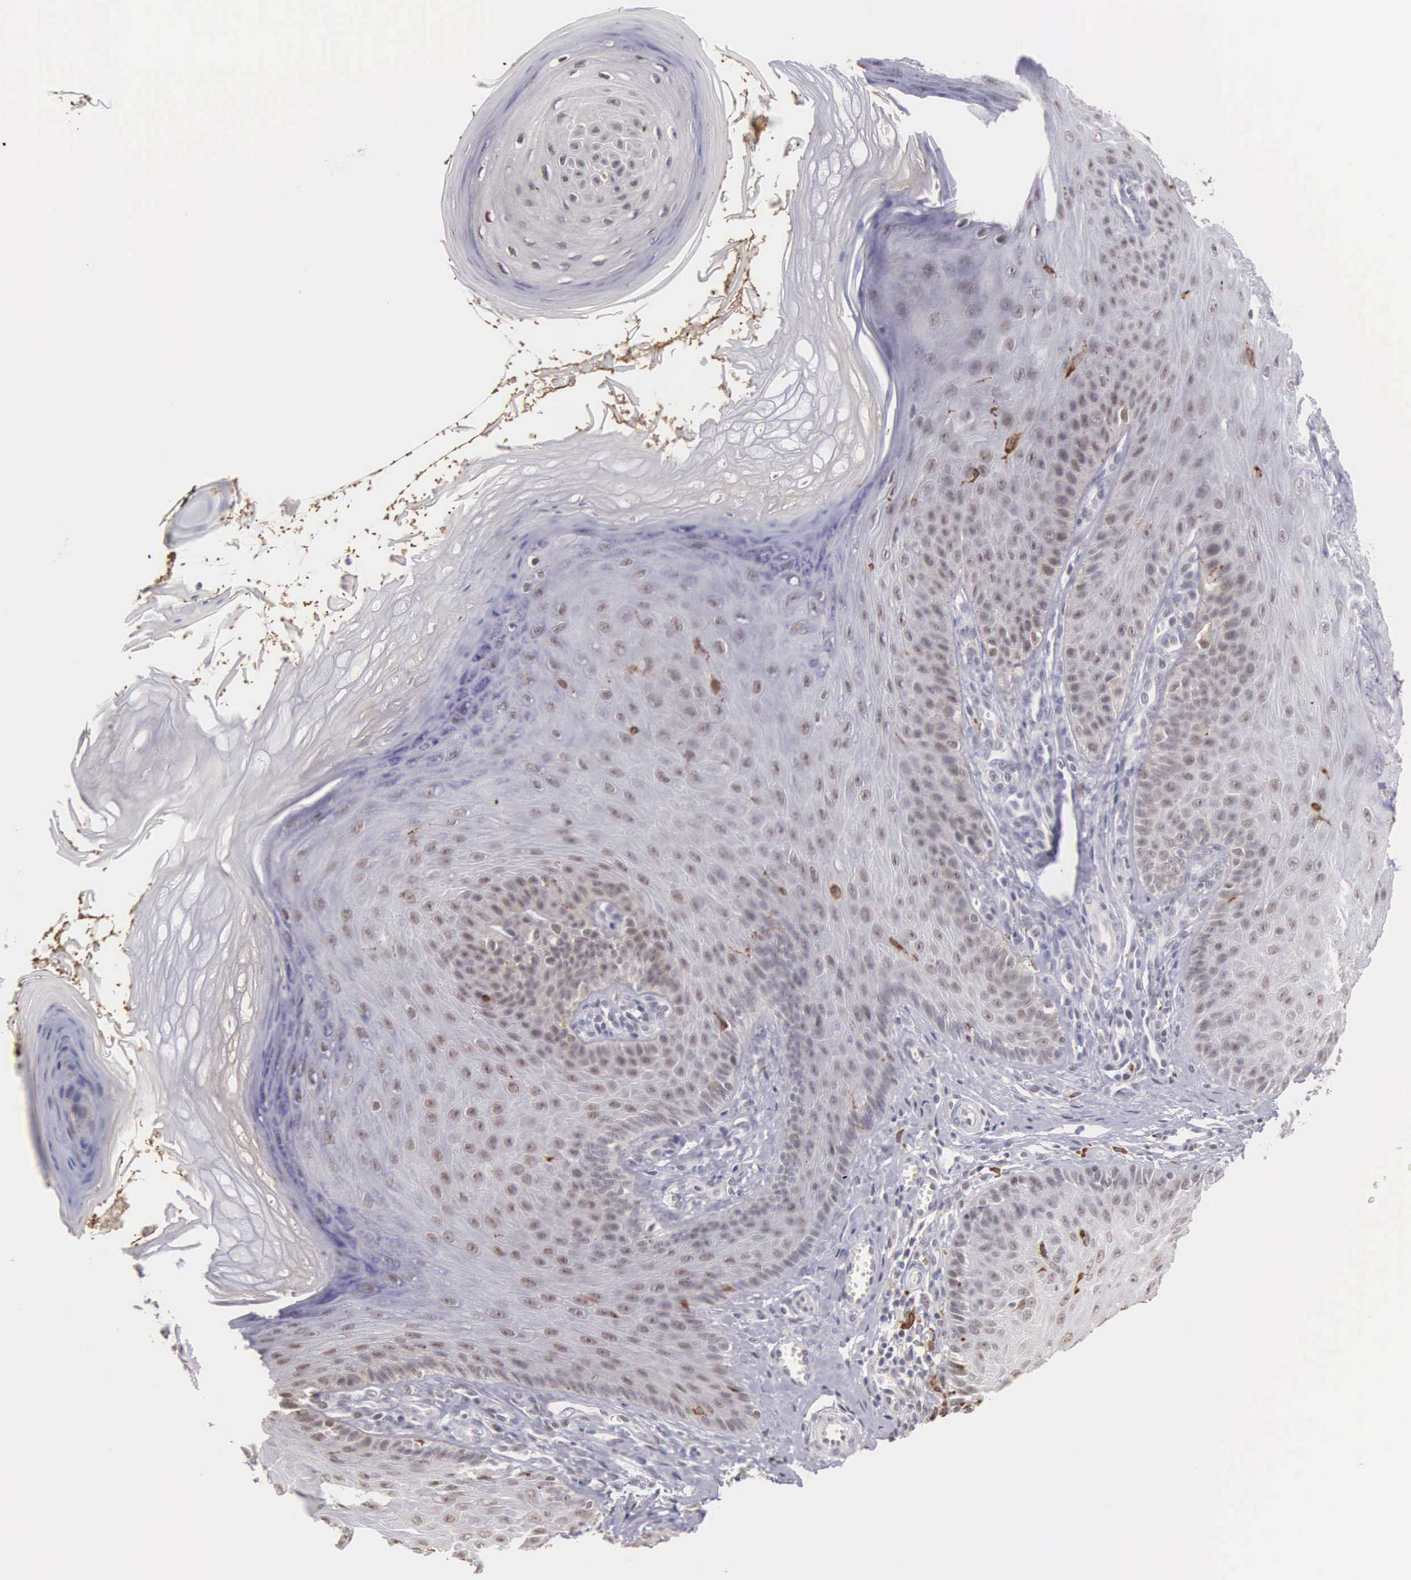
{"staining": {"intensity": "negative", "quantity": "none", "location": "none"}, "tissue": "skin", "cell_type": "Fibroblasts", "image_type": "normal", "snomed": [{"axis": "morphology", "description": "Normal tissue, NOS"}, {"axis": "topography", "description": "Skin"}], "caption": "This histopathology image is of unremarkable skin stained with immunohistochemistry (IHC) to label a protein in brown with the nuclei are counter-stained blue. There is no staining in fibroblasts.", "gene": "HMGXB4", "patient": {"sex": "female", "age": 15}}